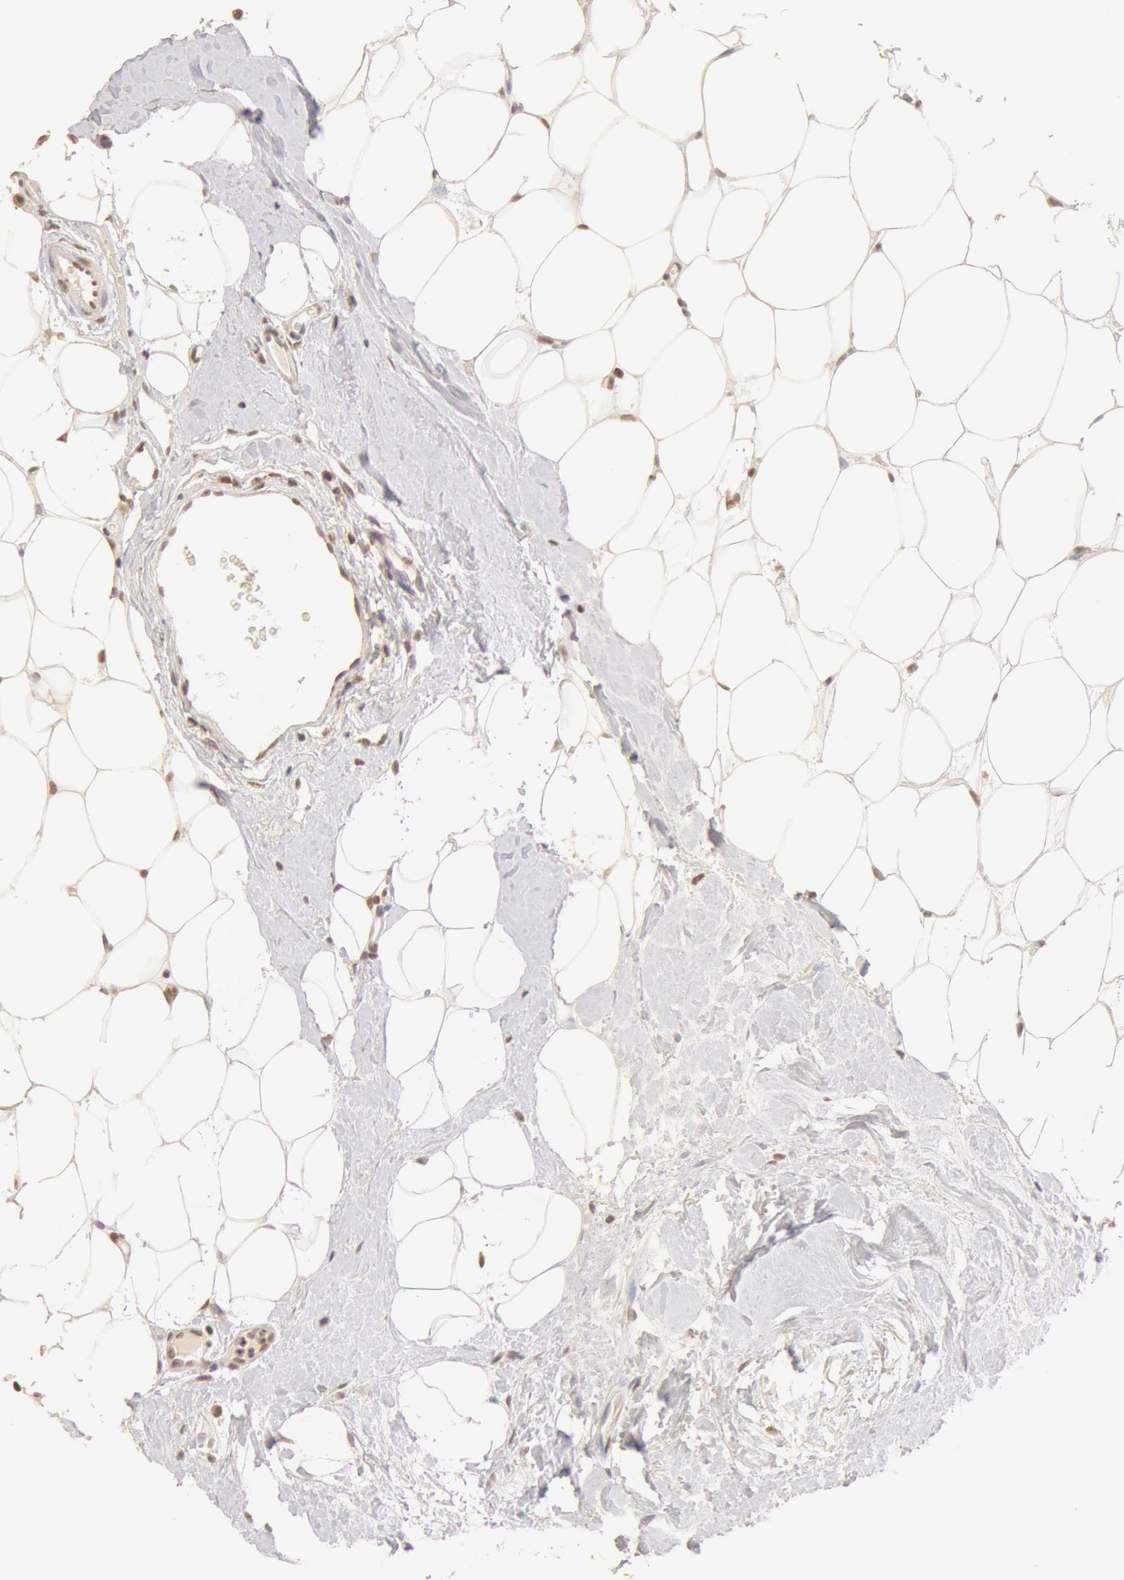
{"staining": {"intensity": "moderate", "quantity": ">75%", "location": "cytoplasmic/membranous,nuclear"}, "tissue": "breast cancer", "cell_type": "Tumor cells", "image_type": "cancer", "snomed": [{"axis": "morphology", "description": "Duct carcinoma"}, {"axis": "topography", "description": "Breast"}], "caption": "DAB (3,3'-diaminobenzidine) immunohistochemical staining of breast cancer (infiltrating ductal carcinoma) demonstrates moderate cytoplasmic/membranous and nuclear protein staining in about >75% of tumor cells. (IHC, brightfield microscopy, high magnification).", "gene": "SNRNP70", "patient": {"sex": "female", "age": 68}}